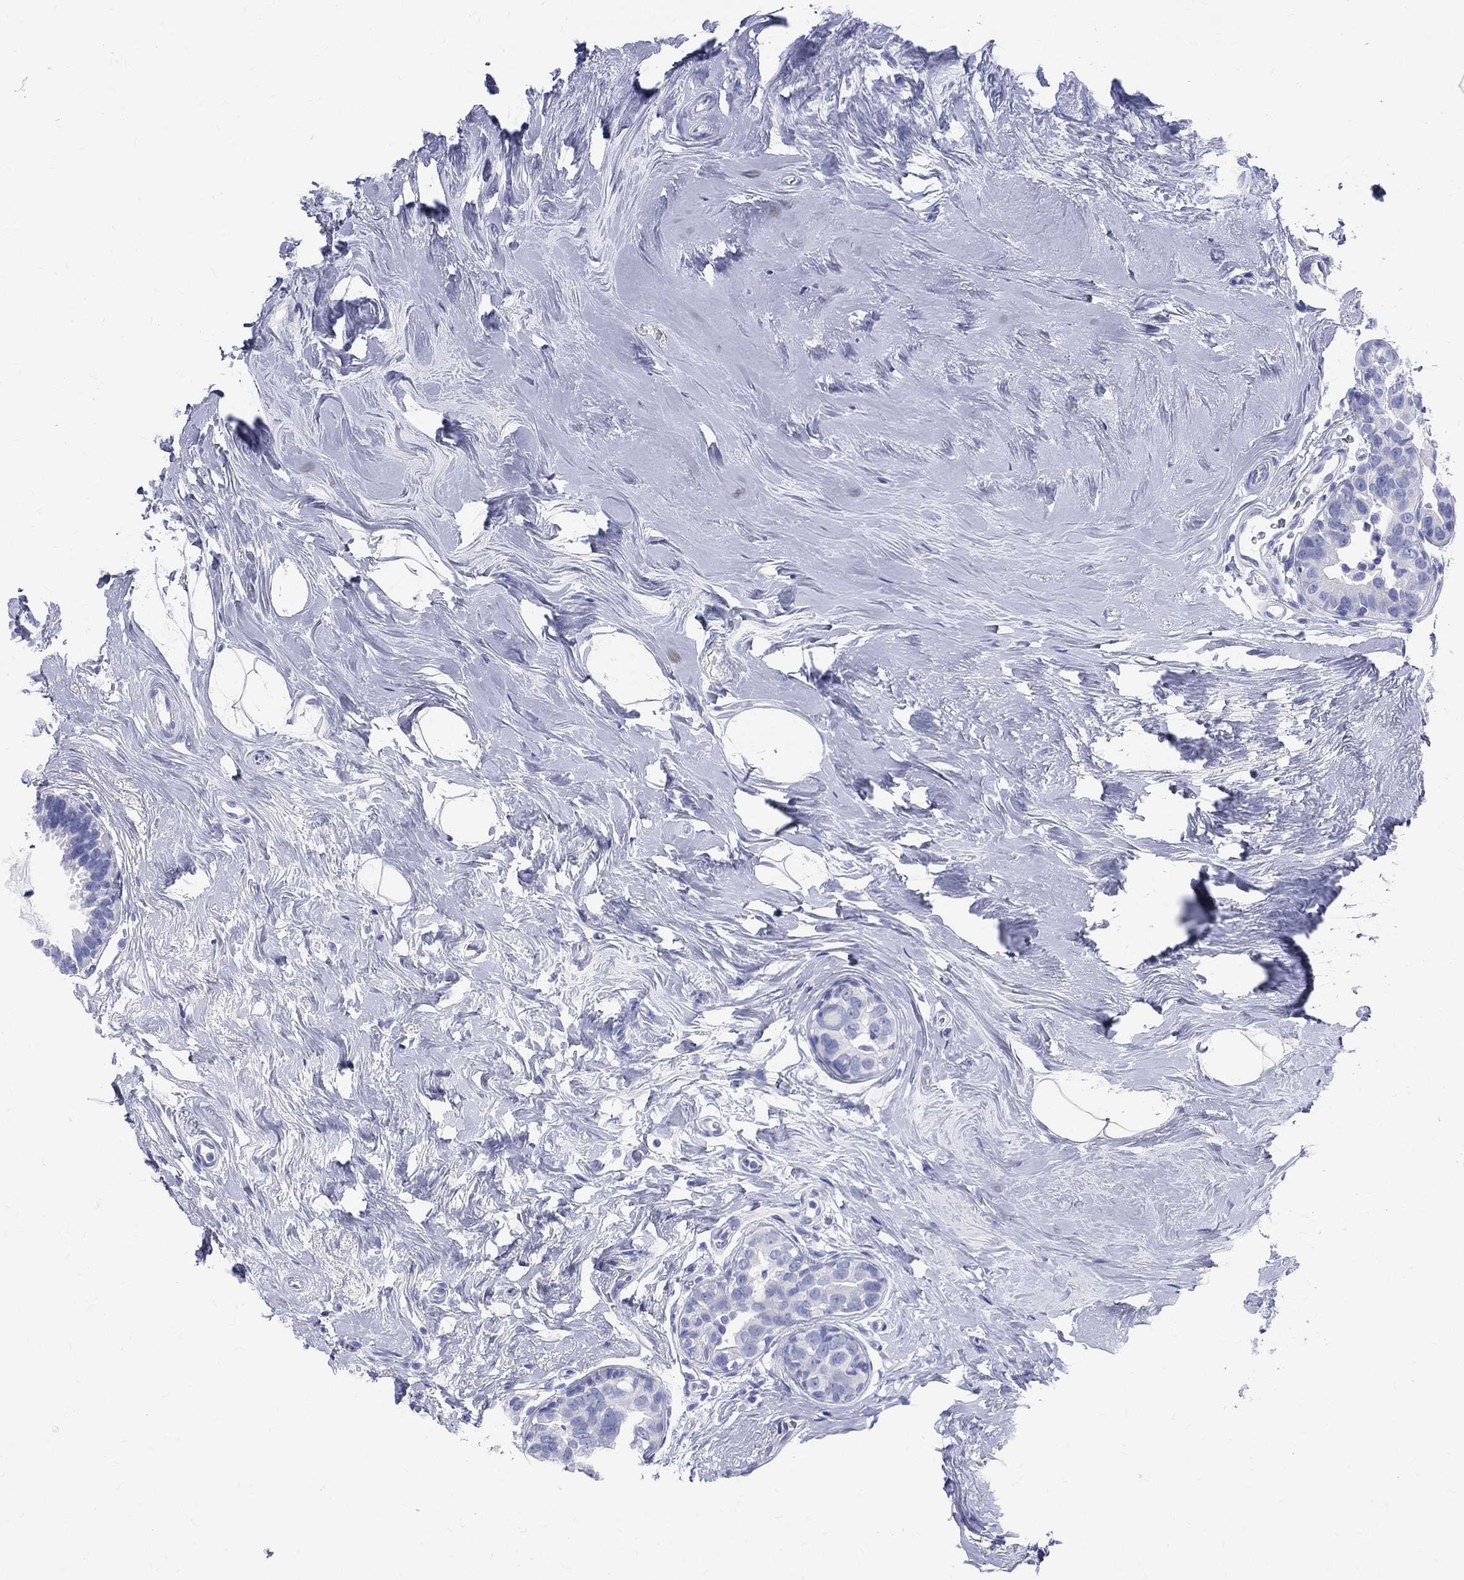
{"staining": {"intensity": "negative", "quantity": "none", "location": "none"}, "tissue": "breast cancer", "cell_type": "Tumor cells", "image_type": "cancer", "snomed": [{"axis": "morphology", "description": "Duct carcinoma"}, {"axis": "topography", "description": "Breast"}], "caption": "Tumor cells show no significant protein staining in breast cancer. (IHC, brightfield microscopy, high magnification).", "gene": "SYP", "patient": {"sex": "female", "age": 55}}